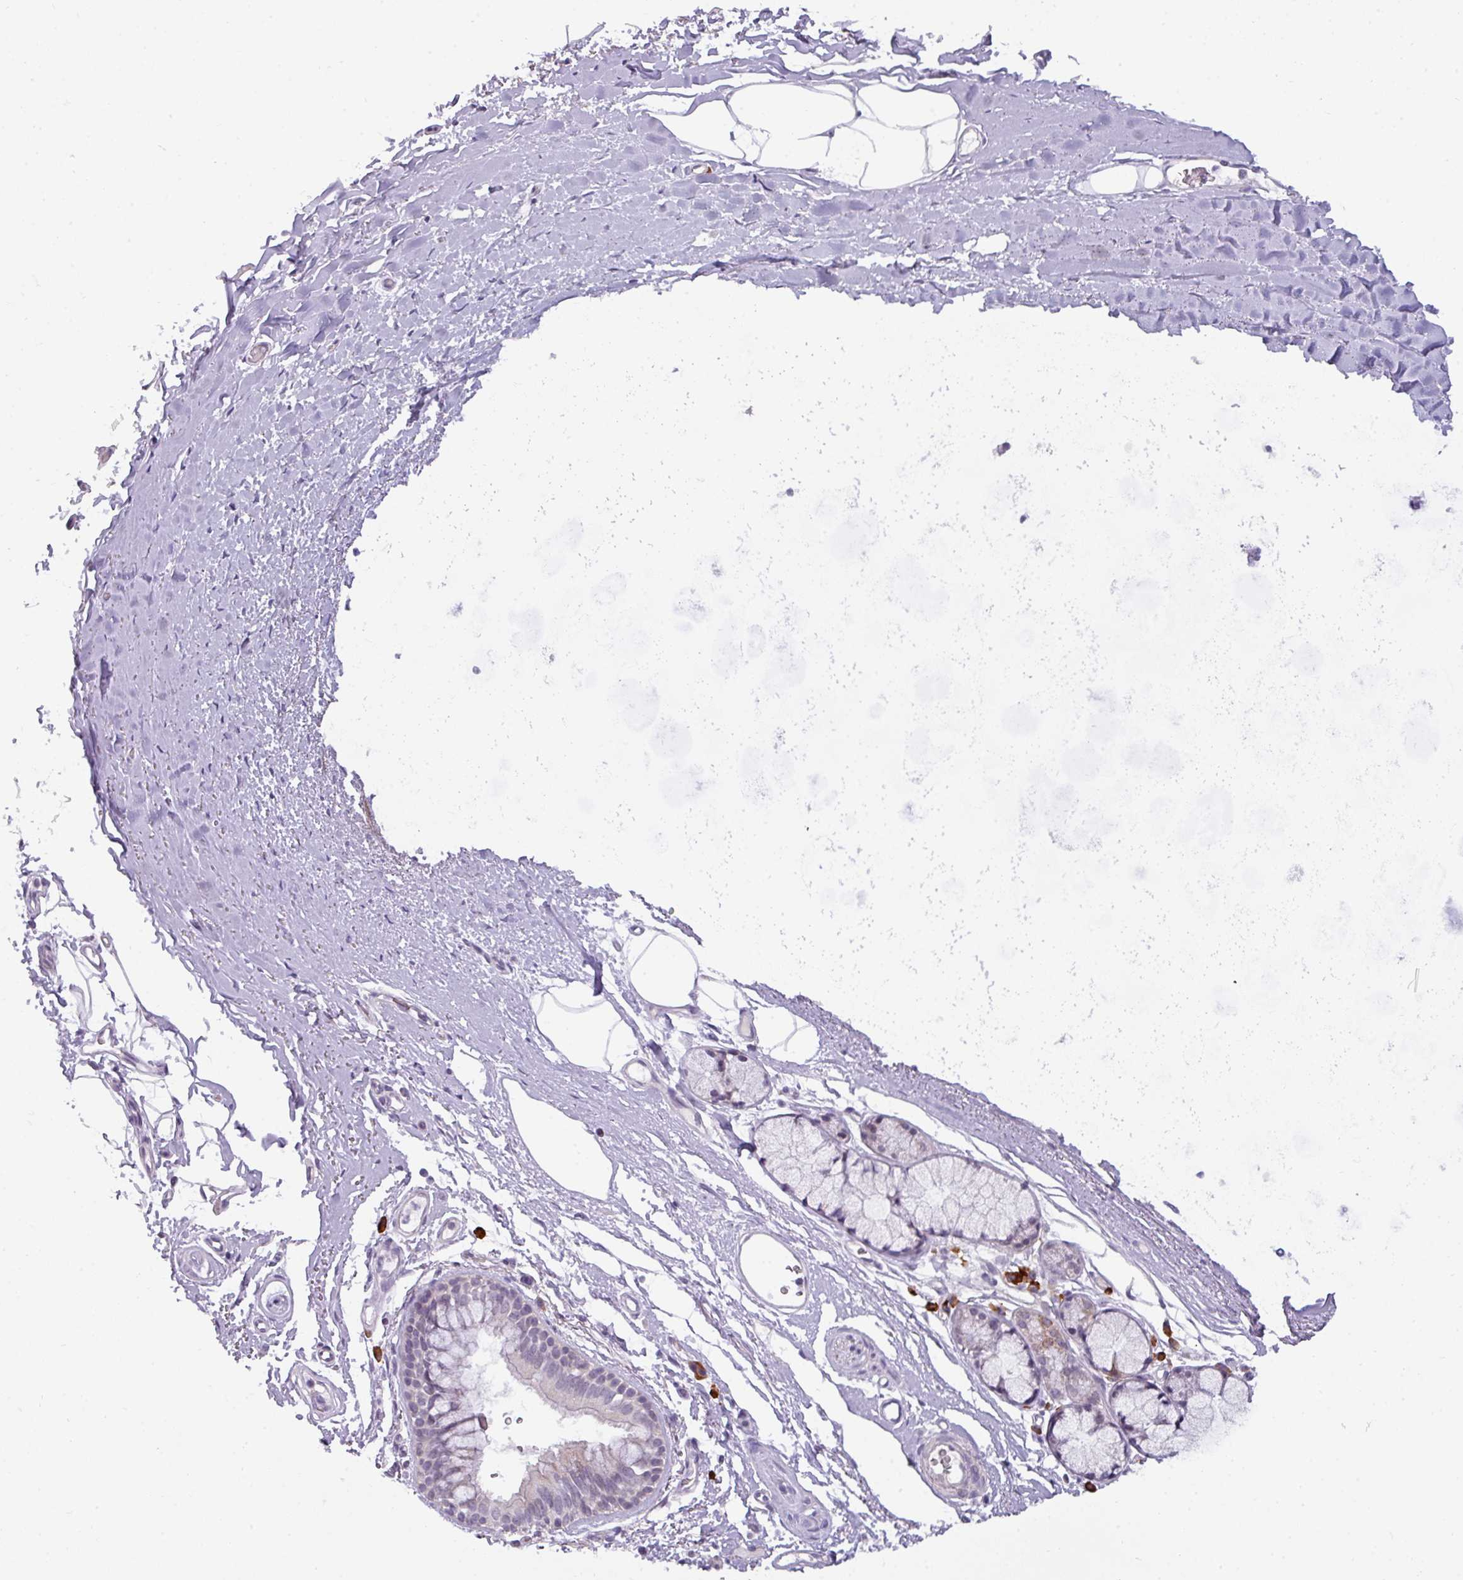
{"staining": {"intensity": "negative", "quantity": "none", "location": "none"}, "tissue": "adipose tissue", "cell_type": "Adipocytes", "image_type": "normal", "snomed": [{"axis": "morphology", "description": "Normal tissue, NOS"}, {"axis": "topography", "description": "Cartilage tissue"}, {"axis": "topography", "description": "Bronchus"}], "caption": "The immunohistochemistry (IHC) histopathology image has no significant staining in adipocytes of adipose tissue.", "gene": "C2orf68", "patient": {"sex": "female", "age": 72}}